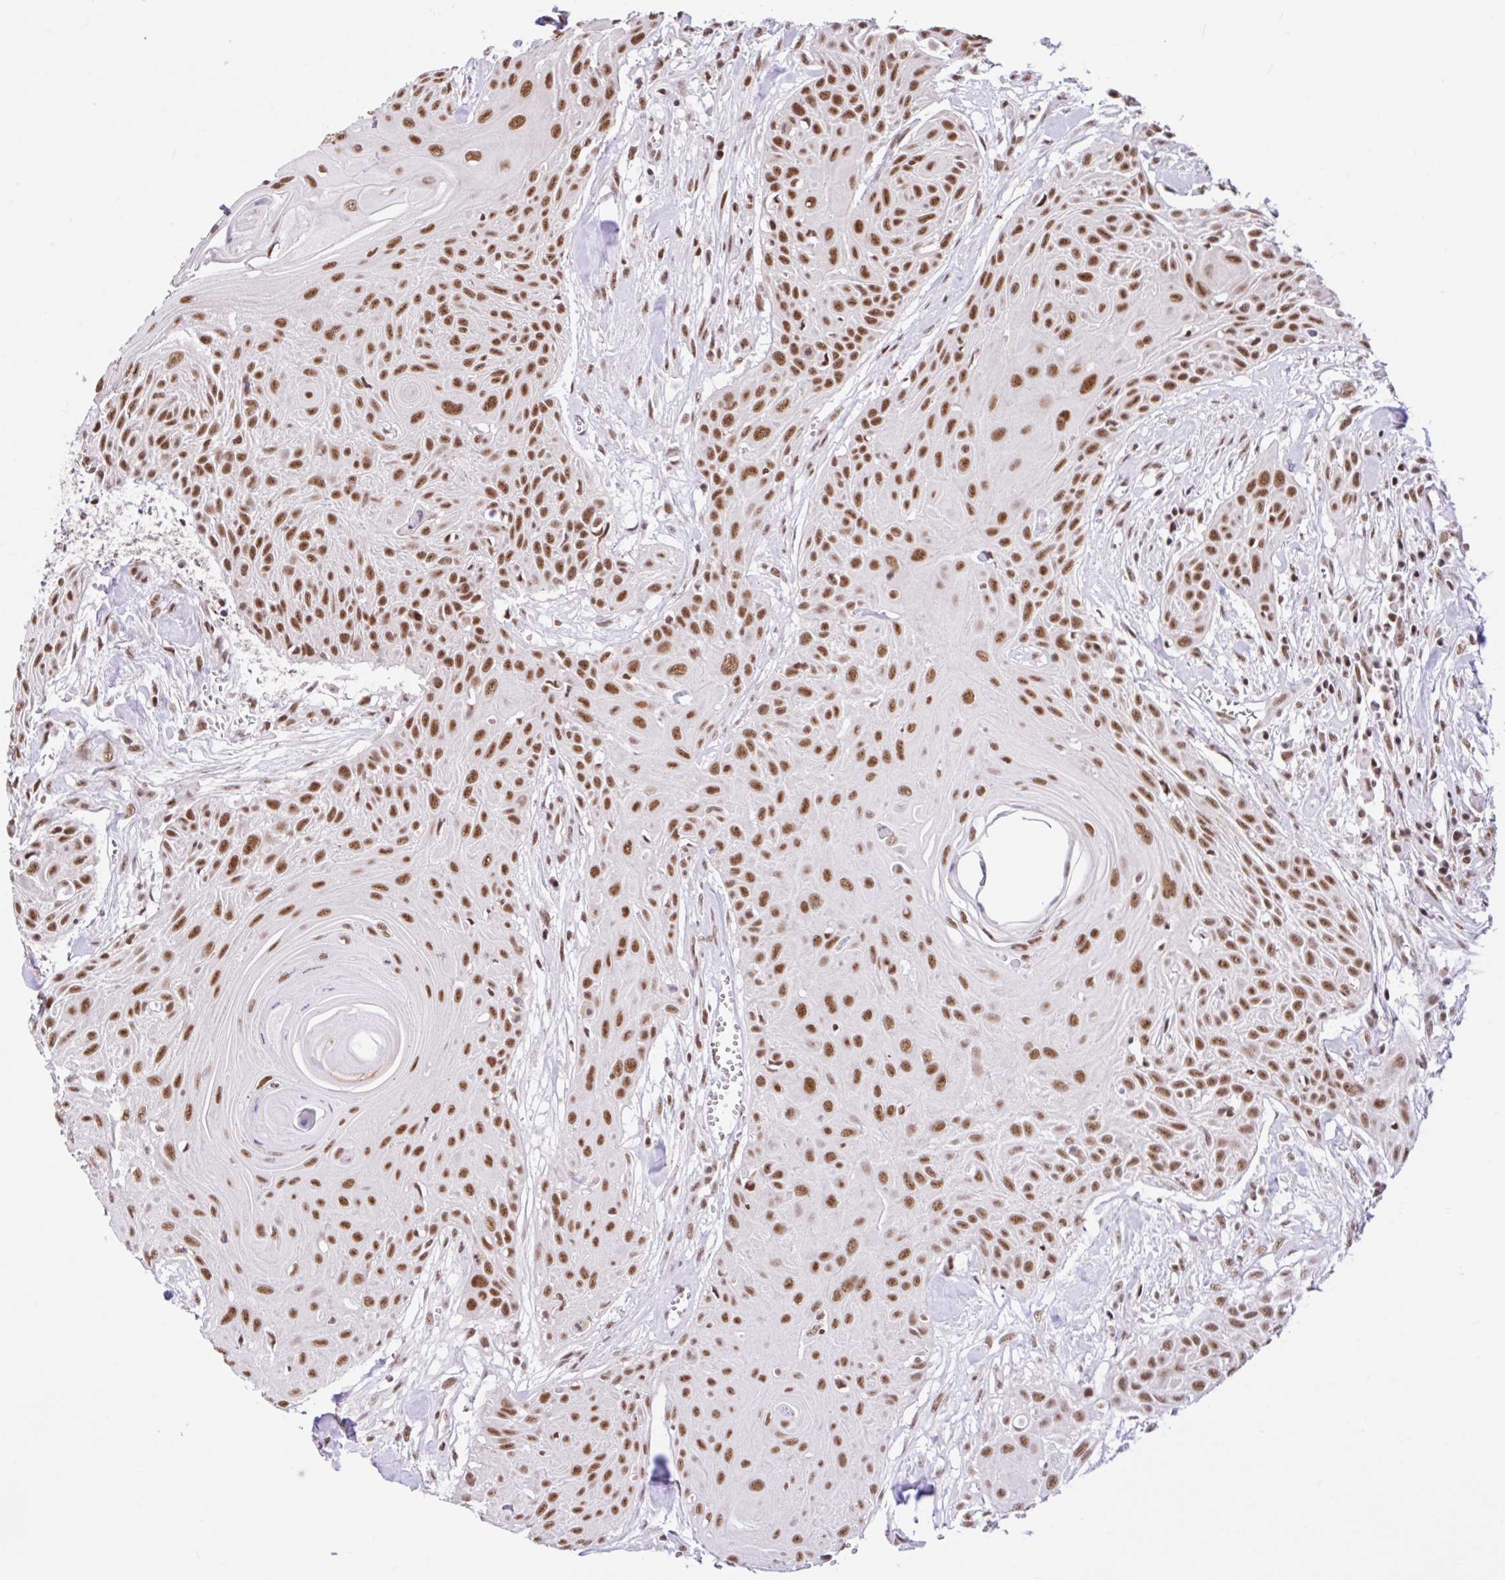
{"staining": {"intensity": "moderate", "quantity": ">75%", "location": "nuclear"}, "tissue": "head and neck cancer", "cell_type": "Tumor cells", "image_type": "cancer", "snomed": [{"axis": "morphology", "description": "Squamous cell carcinoma, NOS"}, {"axis": "topography", "description": "Lymph node"}, {"axis": "topography", "description": "Salivary gland"}, {"axis": "topography", "description": "Head-Neck"}], "caption": "Head and neck squamous cell carcinoma tissue exhibits moderate nuclear staining in approximately >75% of tumor cells (Brightfield microscopy of DAB IHC at high magnification).", "gene": "CCDC12", "patient": {"sex": "female", "age": 74}}